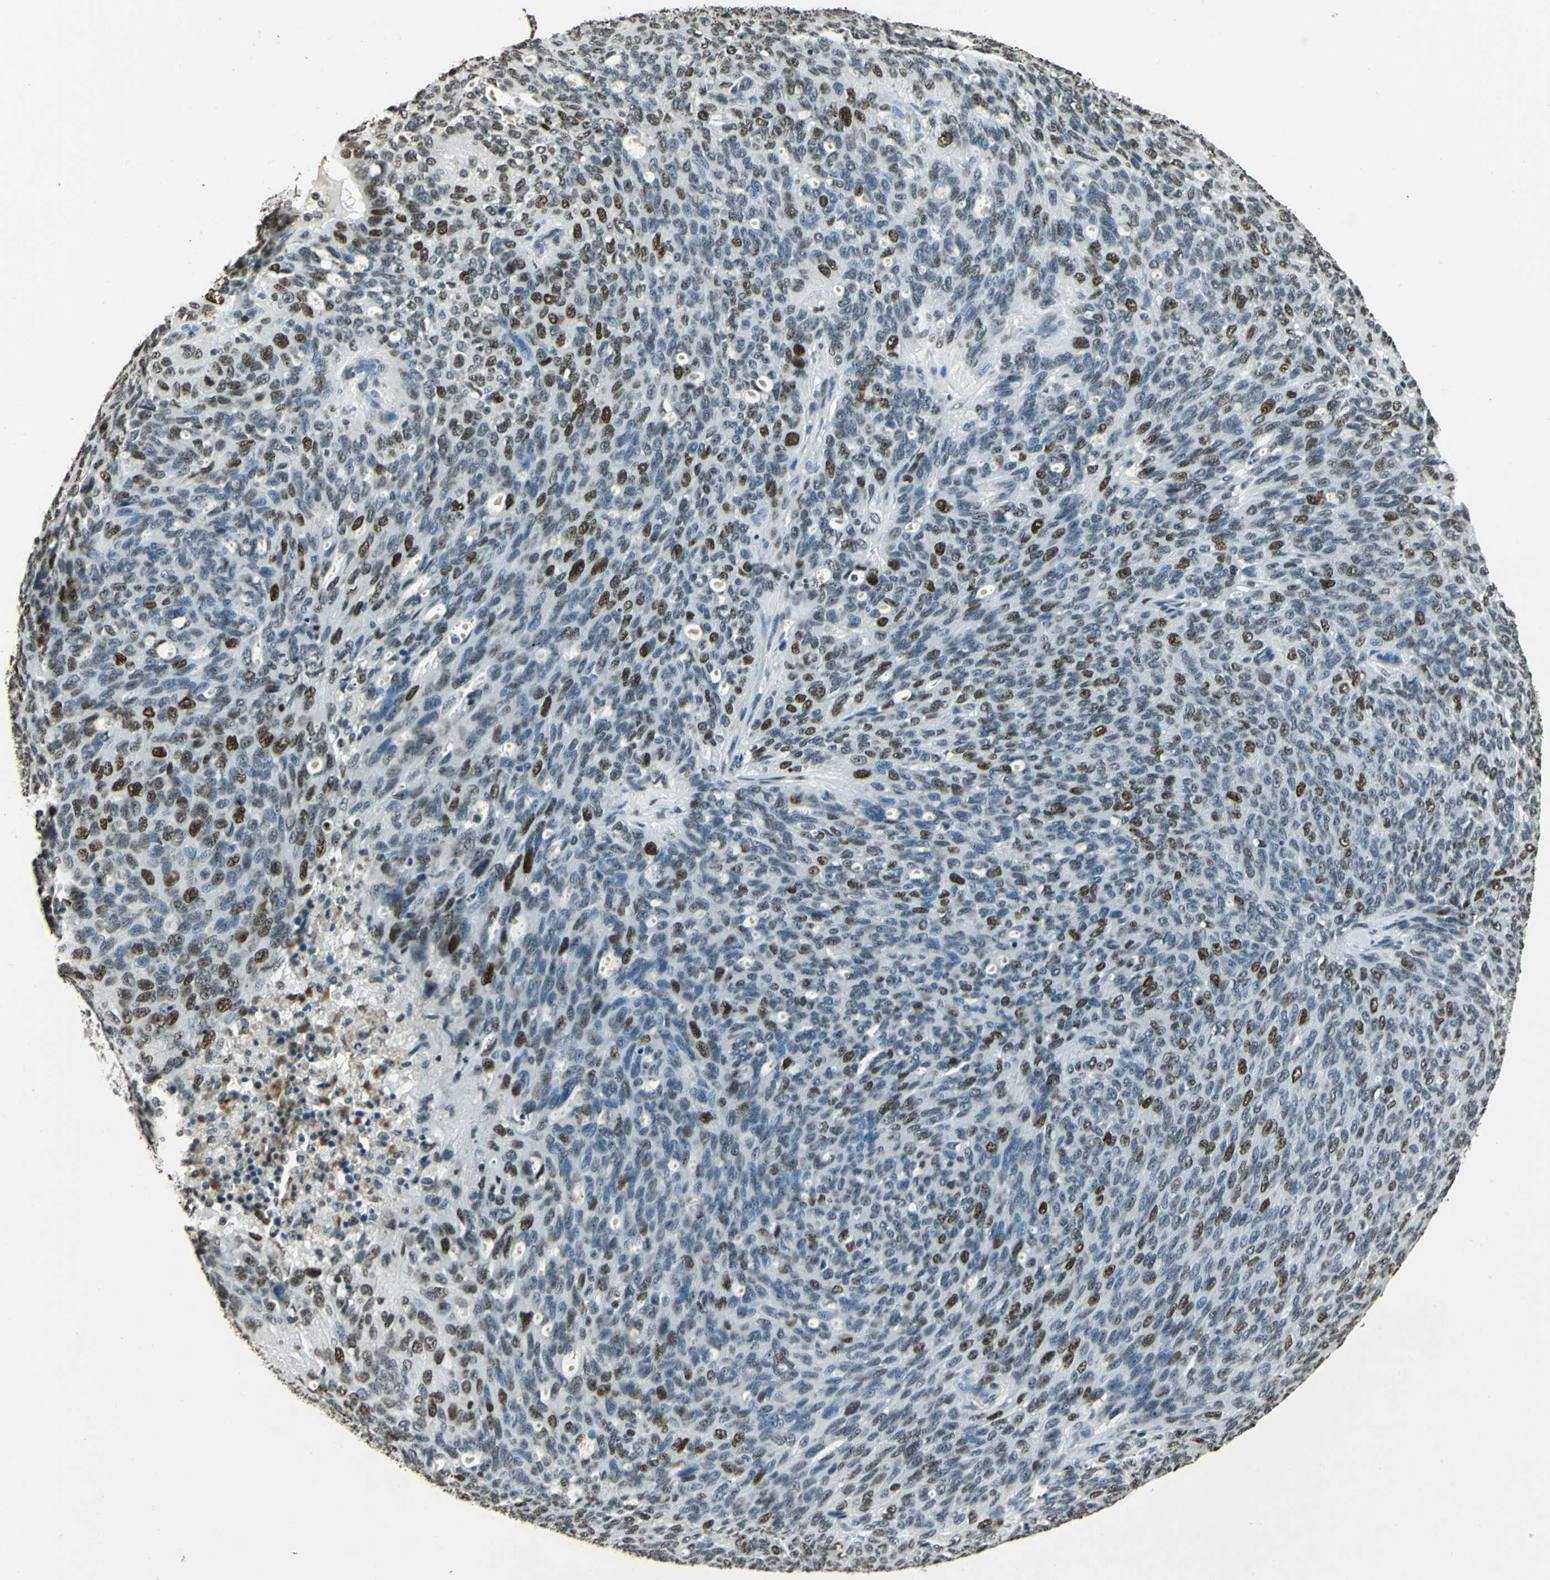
{"staining": {"intensity": "strong", "quantity": "25%-75%", "location": "nuclear"}, "tissue": "ovarian cancer", "cell_type": "Tumor cells", "image_type": "cancer", "snomed": [{"axis": "morphology", "description": "Carcinoma, endometroid"}, {"axis": "topography", "description": "Ovary"}], "caption": "Protein expression analysis of ovarian endometroid carcinoma shows strong nuclear expression in about 25%-75% of tumor cells.", "gene": "MCM4", "patient": {"sex": "female", "age": 60}}